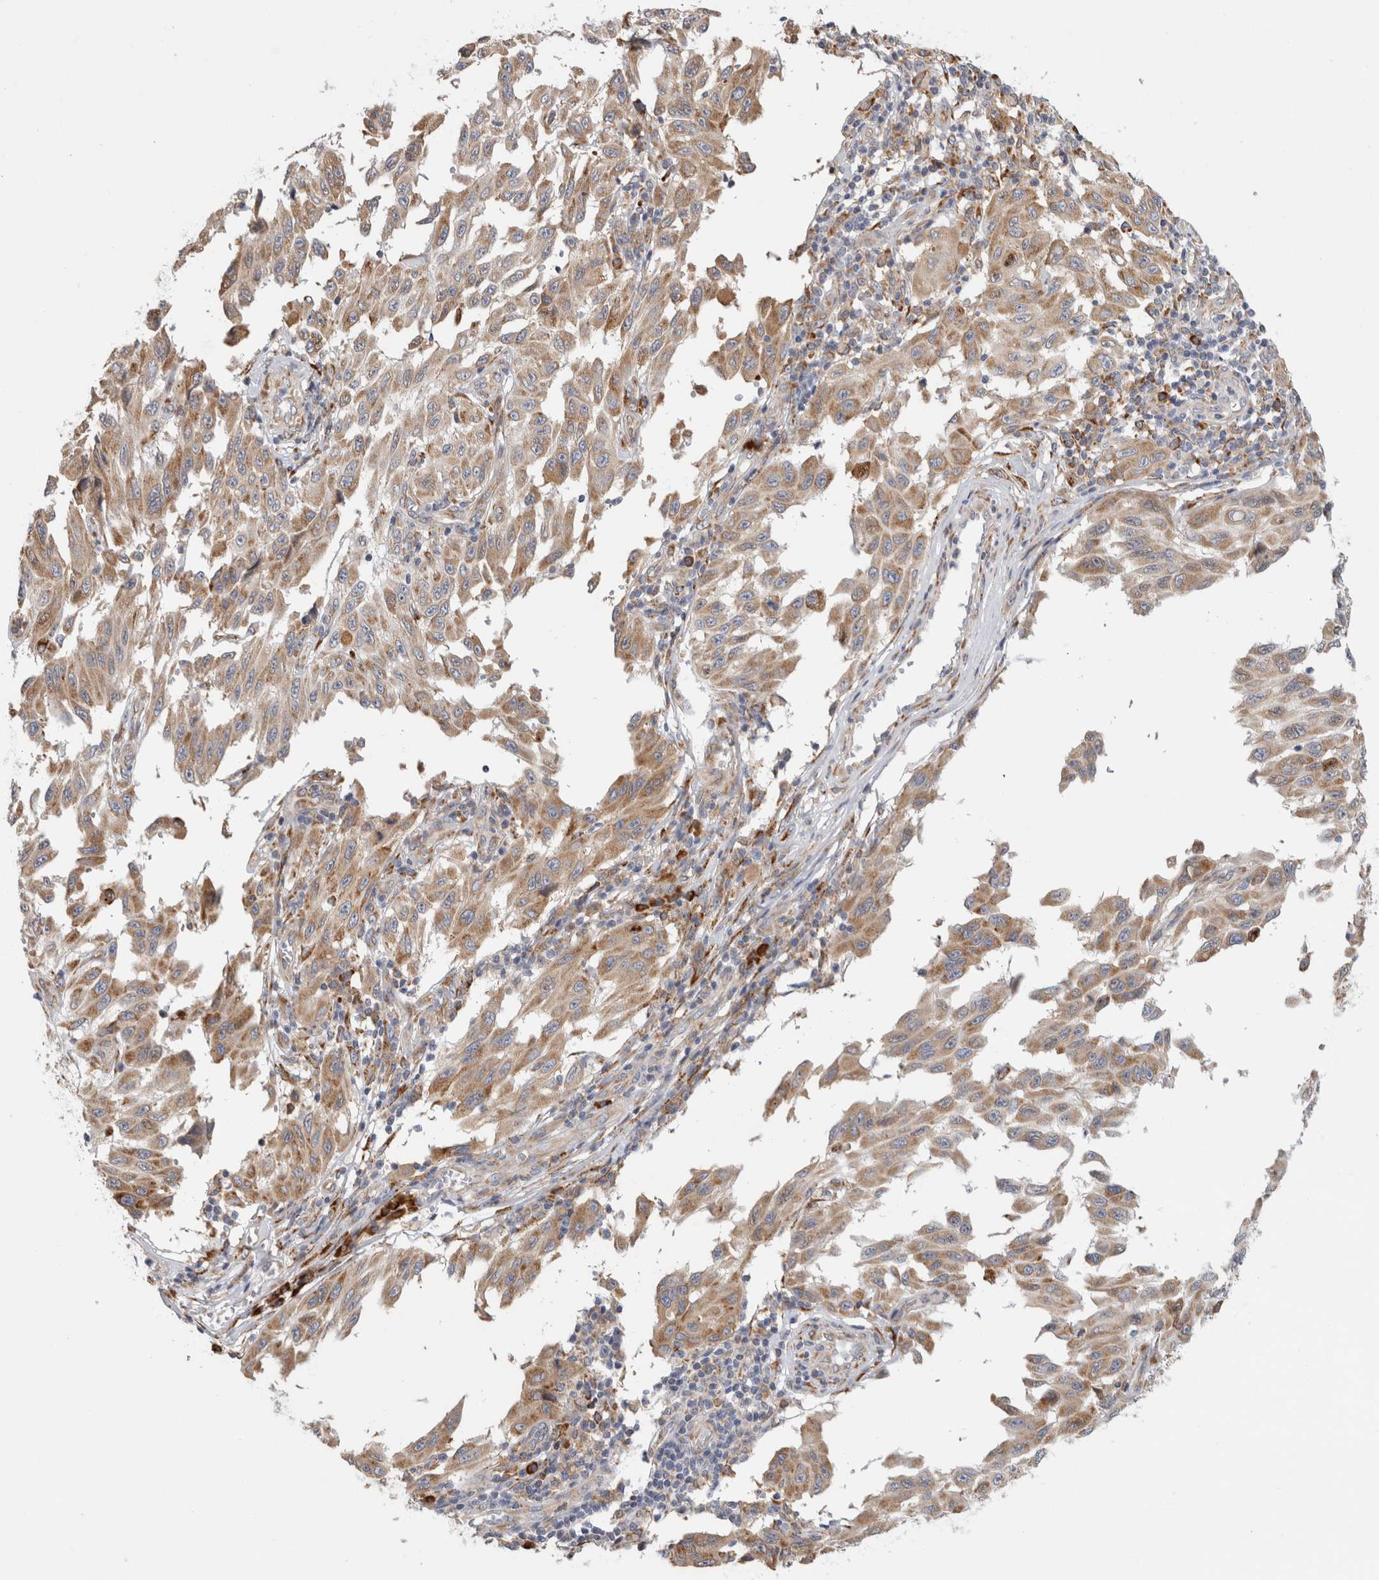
{"staining": {"intensity": "moderate", "quantity": ">75%", "location": "cytoplasmic/membranous"}, "tissue": "melanoma", "cell_type": "Tumor cells", "image_type": "cancer", "snomed": [{"axis": "morphology", "description": "Malignant melanoma, NOS"}, {"axis": "topography", "description": "Skin"}], "caption": "High-magnification brightfield microscopy of melanoma stained with DAB (3,3'-diaminobenzidine) (brown) and counterstained with hematoxylin (blue). tumor cells exhibit moderate cytoplasmic/membranous staining is seen in approximately>75% of cells.", "gene": "RPN2", "patient": {"sex": "male", "age": 30}}